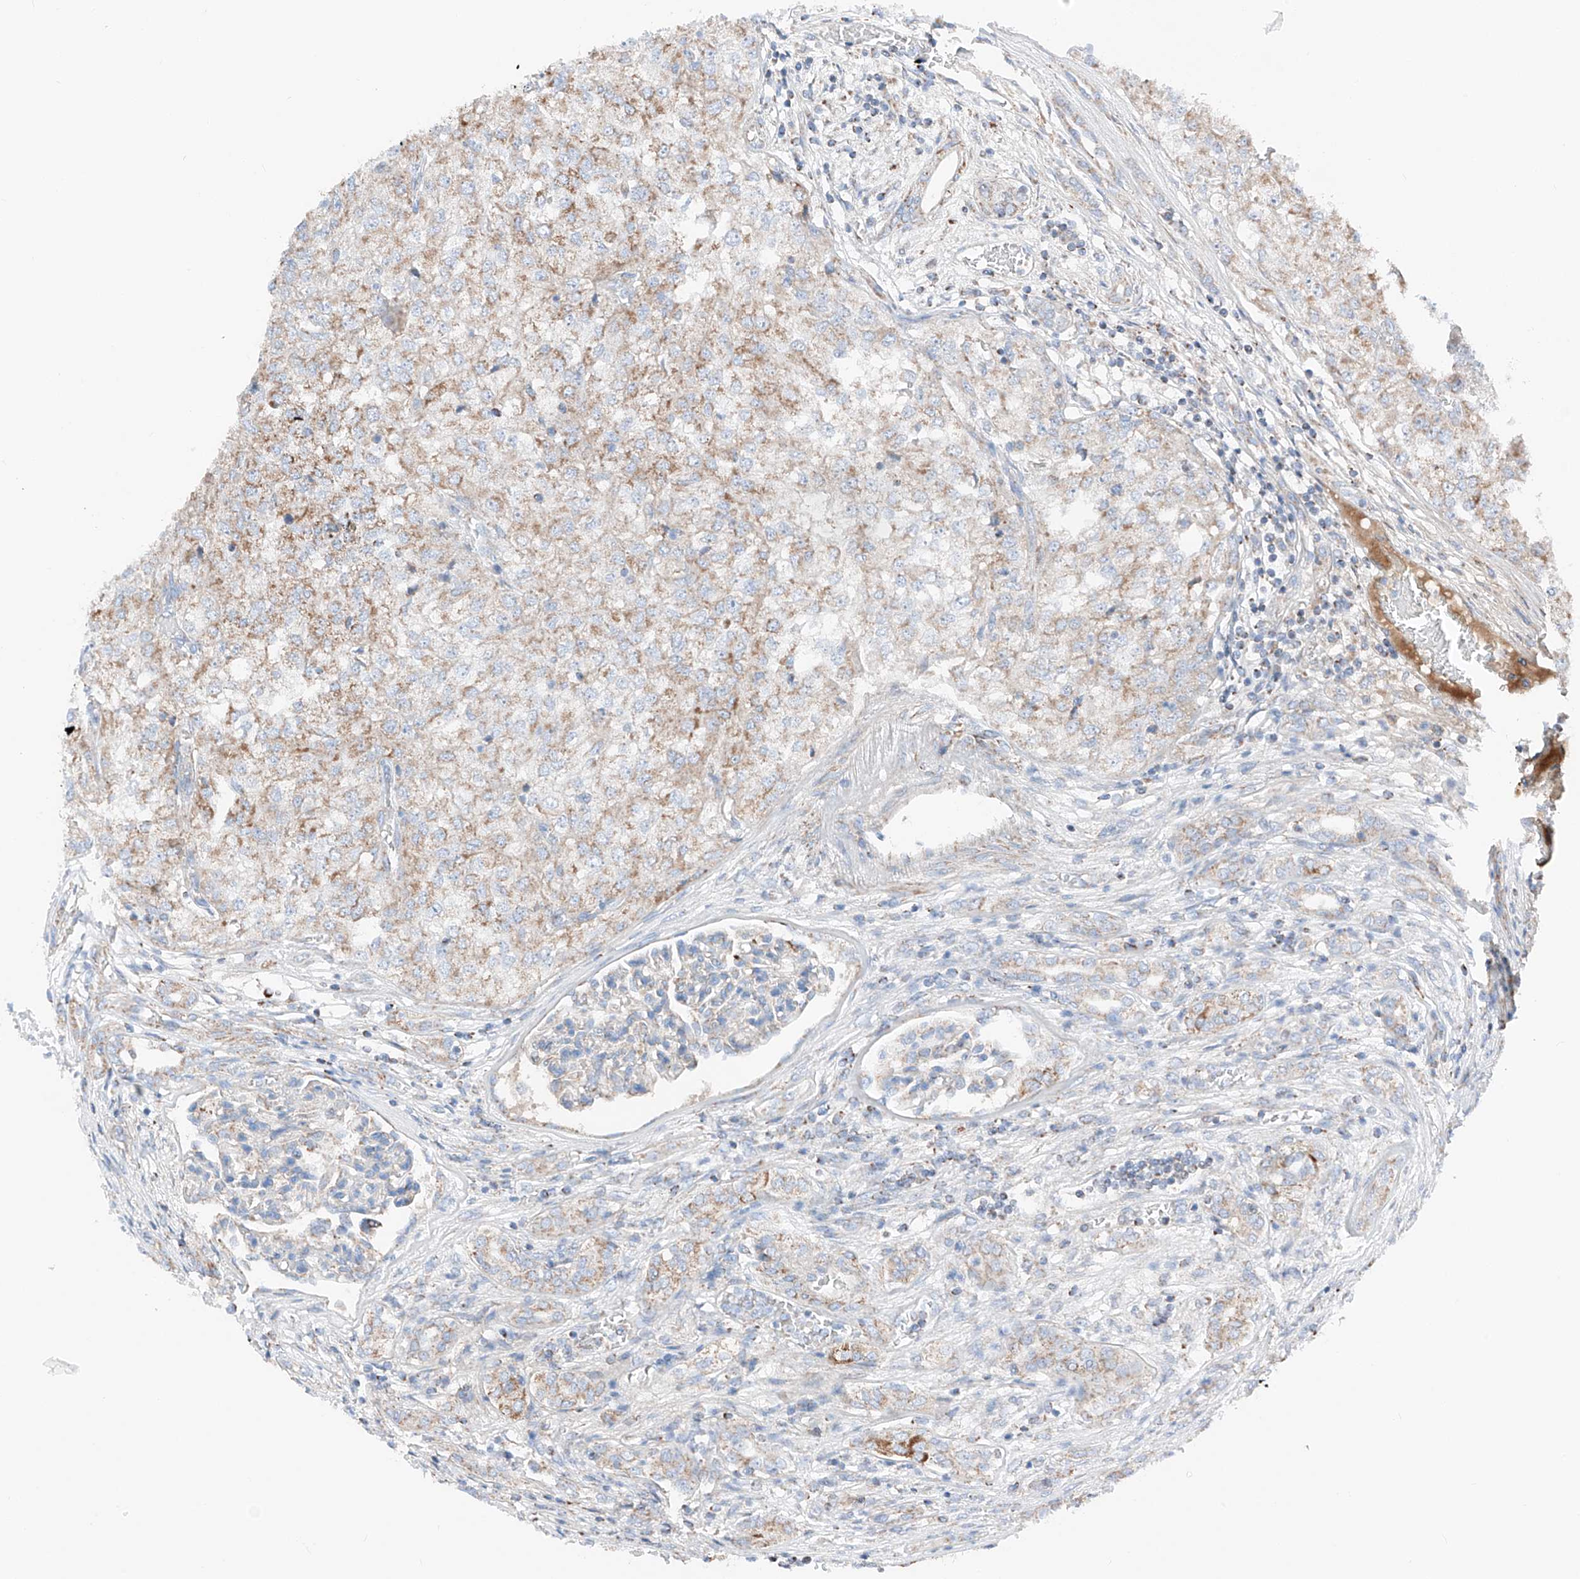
{"staining": {"intensity": "moderate", "quantity": "25%-75%", "location": "cytoplasmic/membranous"}, "tissue": "renal cancer", "cell_type": "Tumor cells", "image_type": "cancer", "snomed": [{"axis": "morphology", "description": "Adenocarcinoma, NOS"}, {"axis": "topography", "description": "Kidney"}], "caption": "Human renal cancer stained for a protein (brown) reveals moderate cytoplasmic/membranous positive staining in about 25%-75% of tumor cells.", "gene": "MRAP", "patient": {"sex": "female", "age": 54}}